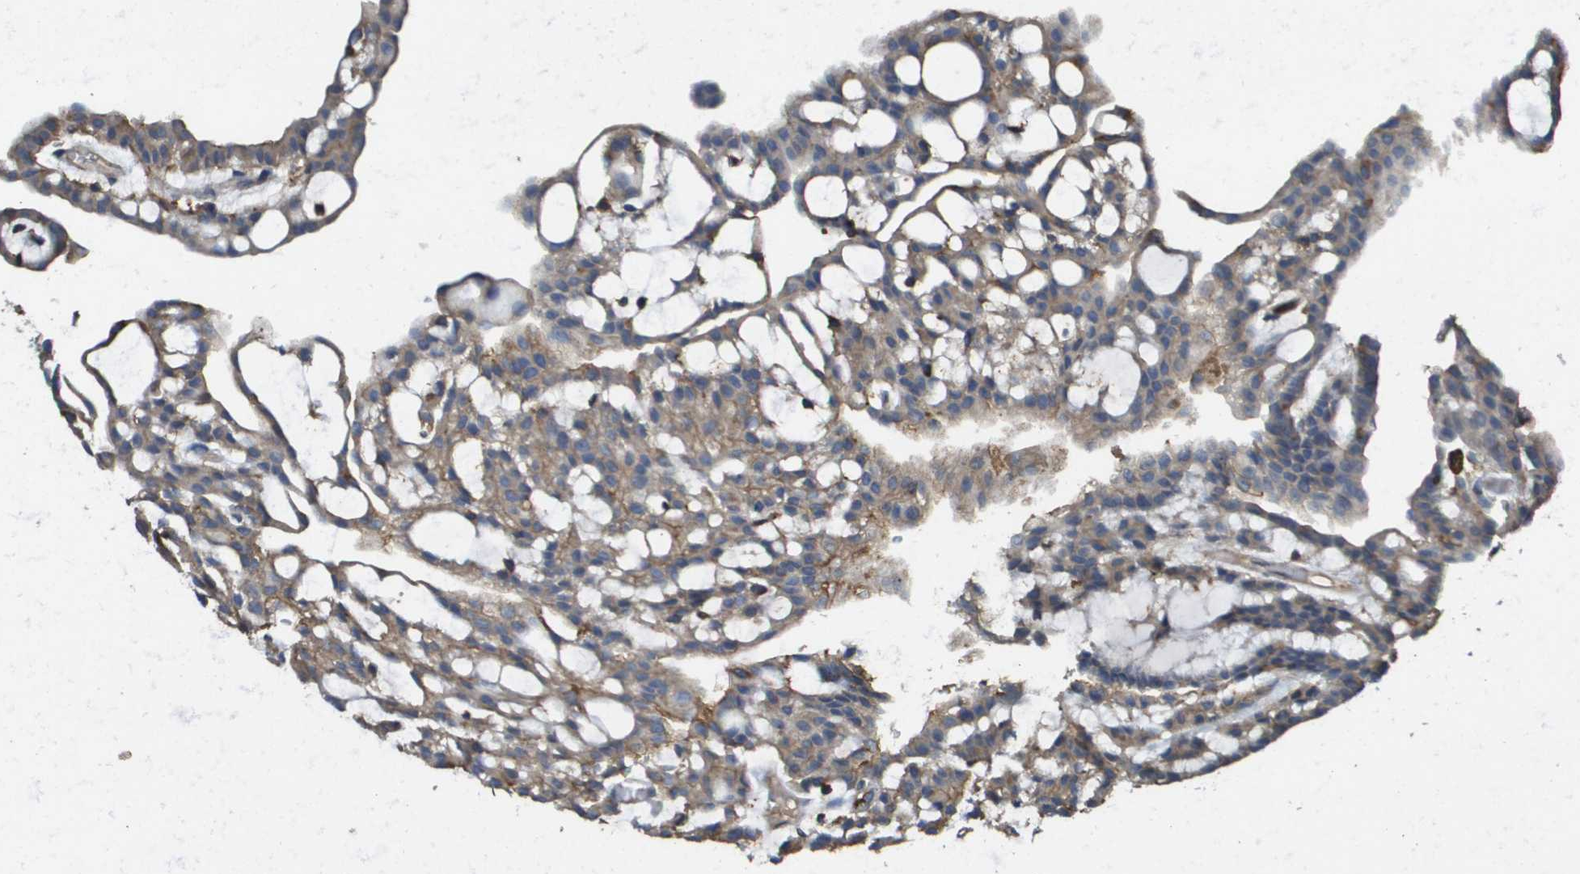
{"staining": {"intensity": "moderate", "quantity": ">75%", "location": "cytoplasmic/membranous"}, "tissue": "renal cancer", "cell_type": "Tumor cells", "image_type": "cancer", "snomed": [{"axis": "morphology", "description": "Adenocarcinoma, NOS"}, {"axis": "topography", "description": "Kidney"}], "caption": "DAB immunohistochemical staining of renal cancer exhibits moderate cytoplasmic/membranous protein staining in approximately >75% of tumor cells.", "gene": "PASK", "patient": {"sex": "male", "age": 63}}